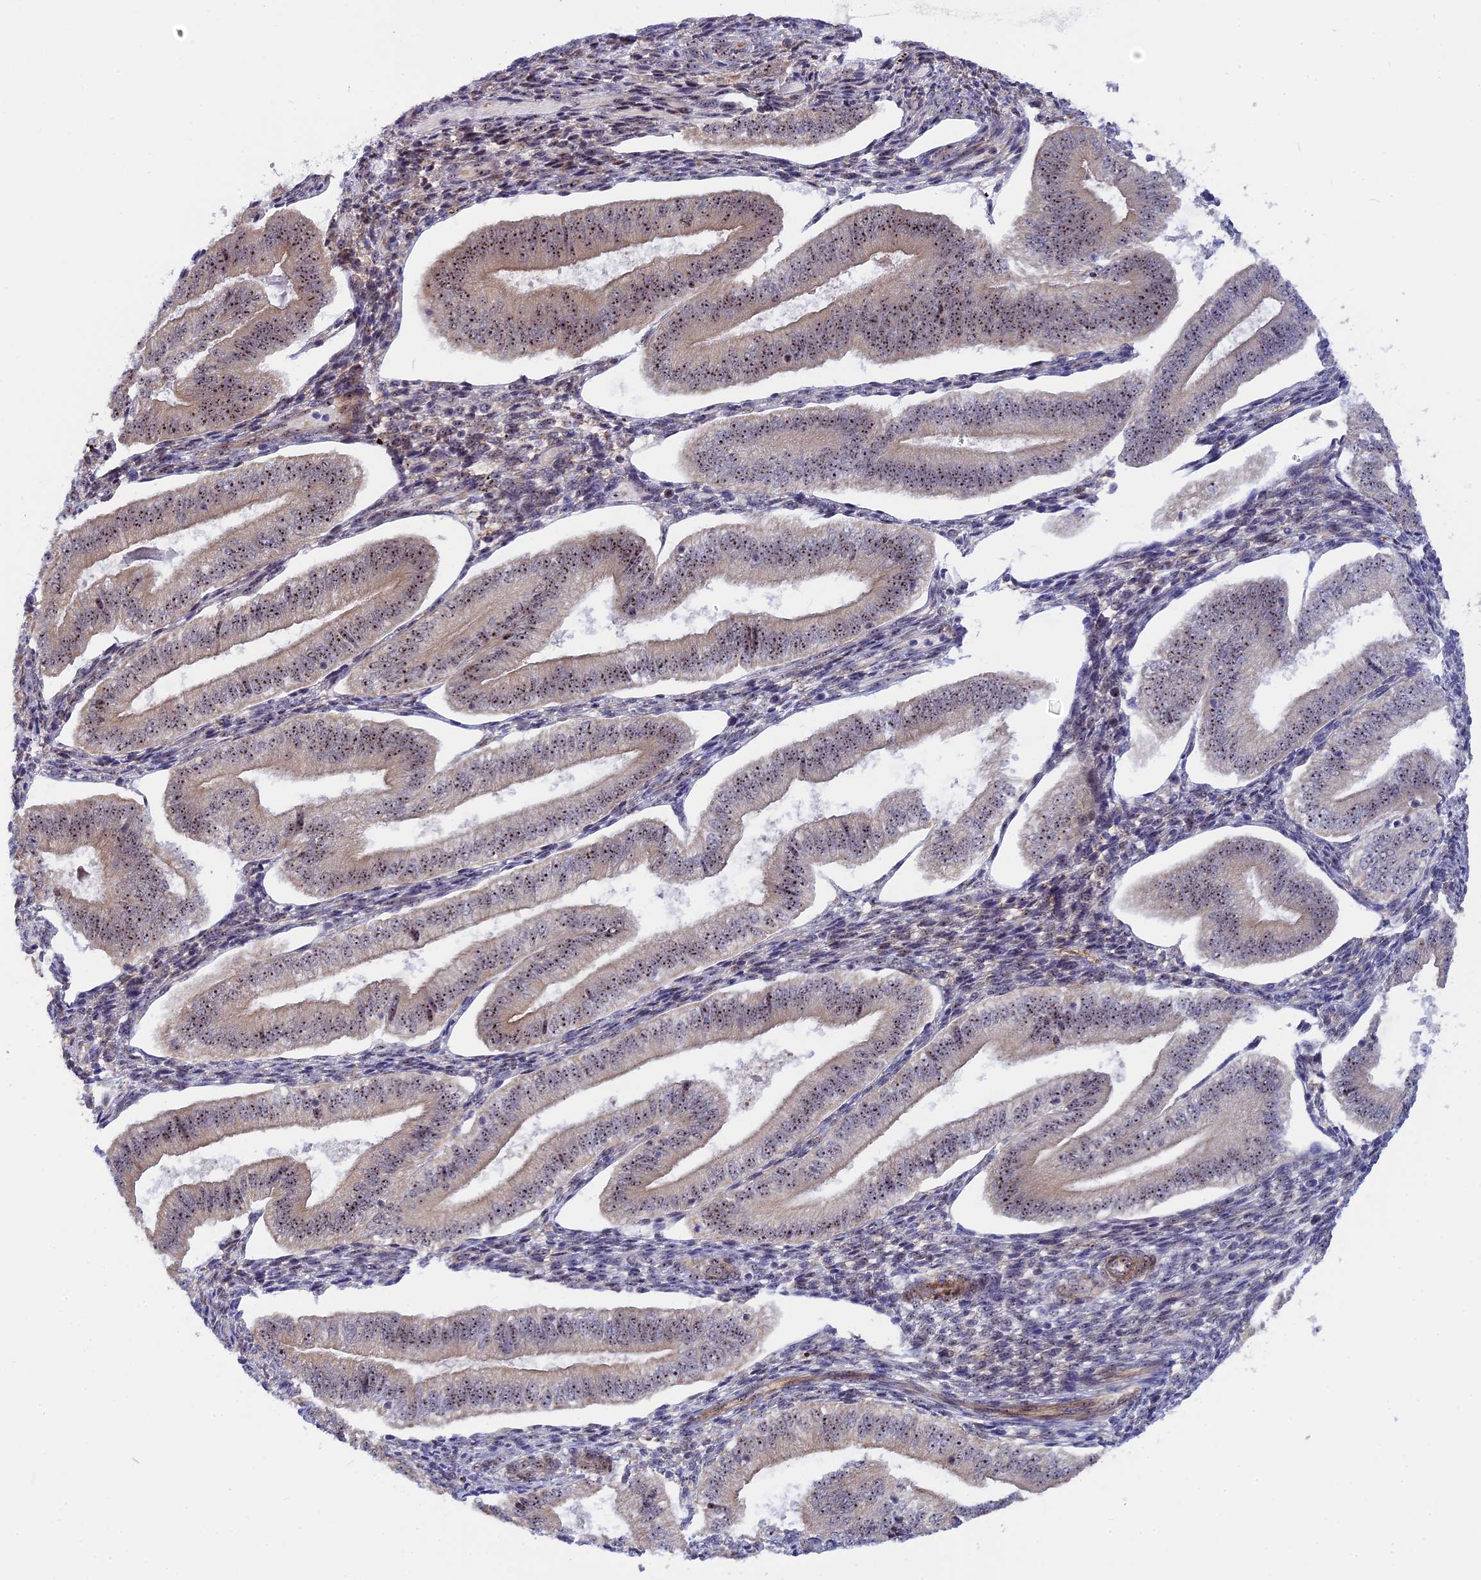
{"staining": {"intensity": "weak", "quantity": "25%-75%", "location": "nuclear"}, "tissue": "endometrium", "cell_type": "Cells in endometrial stroma", "image_type": "normal", "snomed": [{"axis": "morphology", "description": "Normal tissue, NOS"}, {"axis": "topography", "description": "Endometrium"}], "caption": "Protein expression analysis of benign endometrium reveals weak nuclear expression in about 25%-75% of cells in endometrial stroma.", "gene": "DBNDD1", "patient": {"sex": "female", "age": 34}}